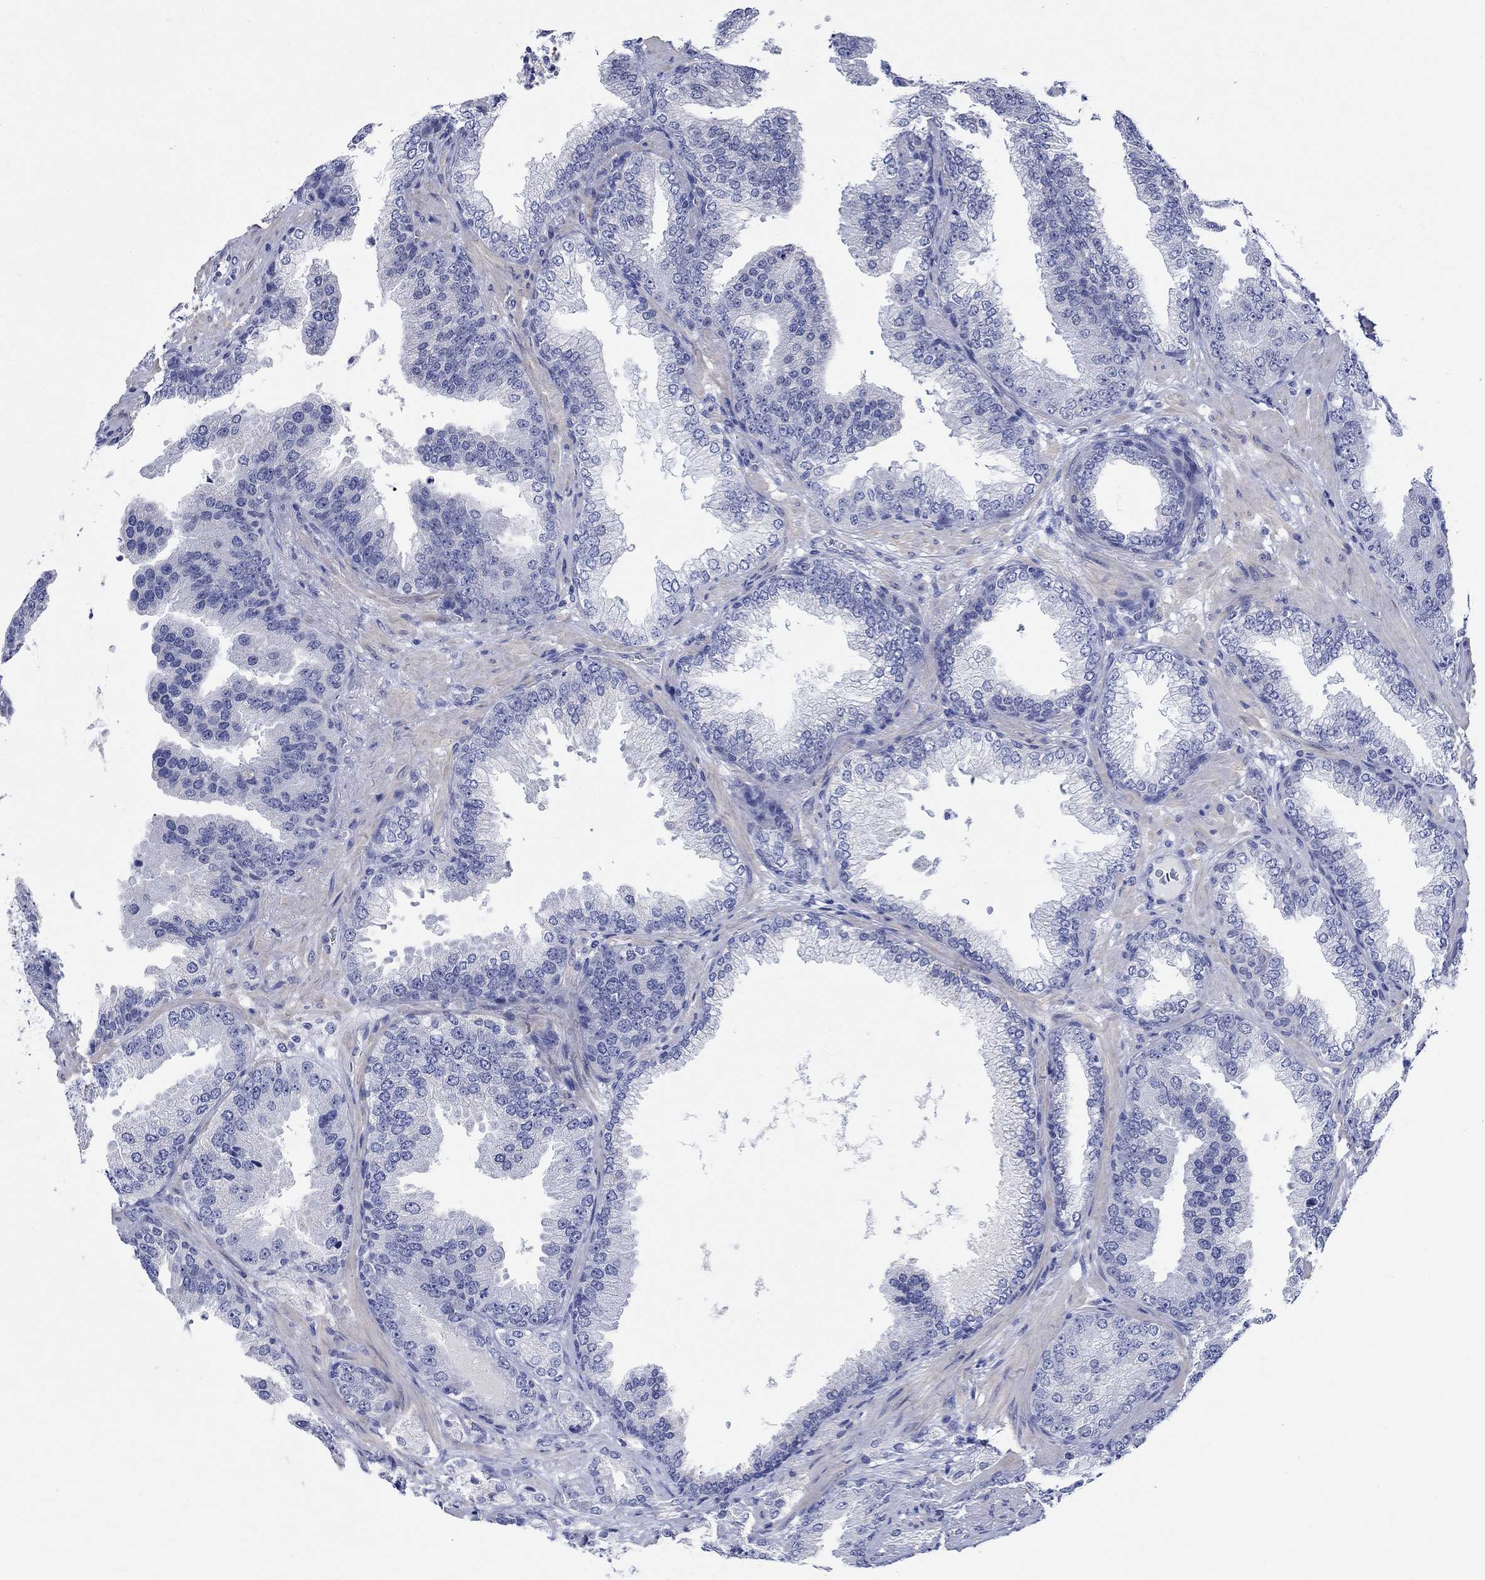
{"staining": {"intensity": "negative", "quantity": "none", "location": "none"}, "tissue": "prostate cancer", "cell_type": "Tumor cells", "image_type": "cancer", "snomed": [{"axis": "morphology", "description": "Adenocarcinoma, Low grade"}, {"axis": "topography", "description": "Prostate"}], "caption": "Immunohistochemical staining of human prostate cancer (low-grade adenocarcinoma) displays no significant expression in tumor cells.", "gene": "KRT222", "patient": {"sex": "male", "age": 68}}